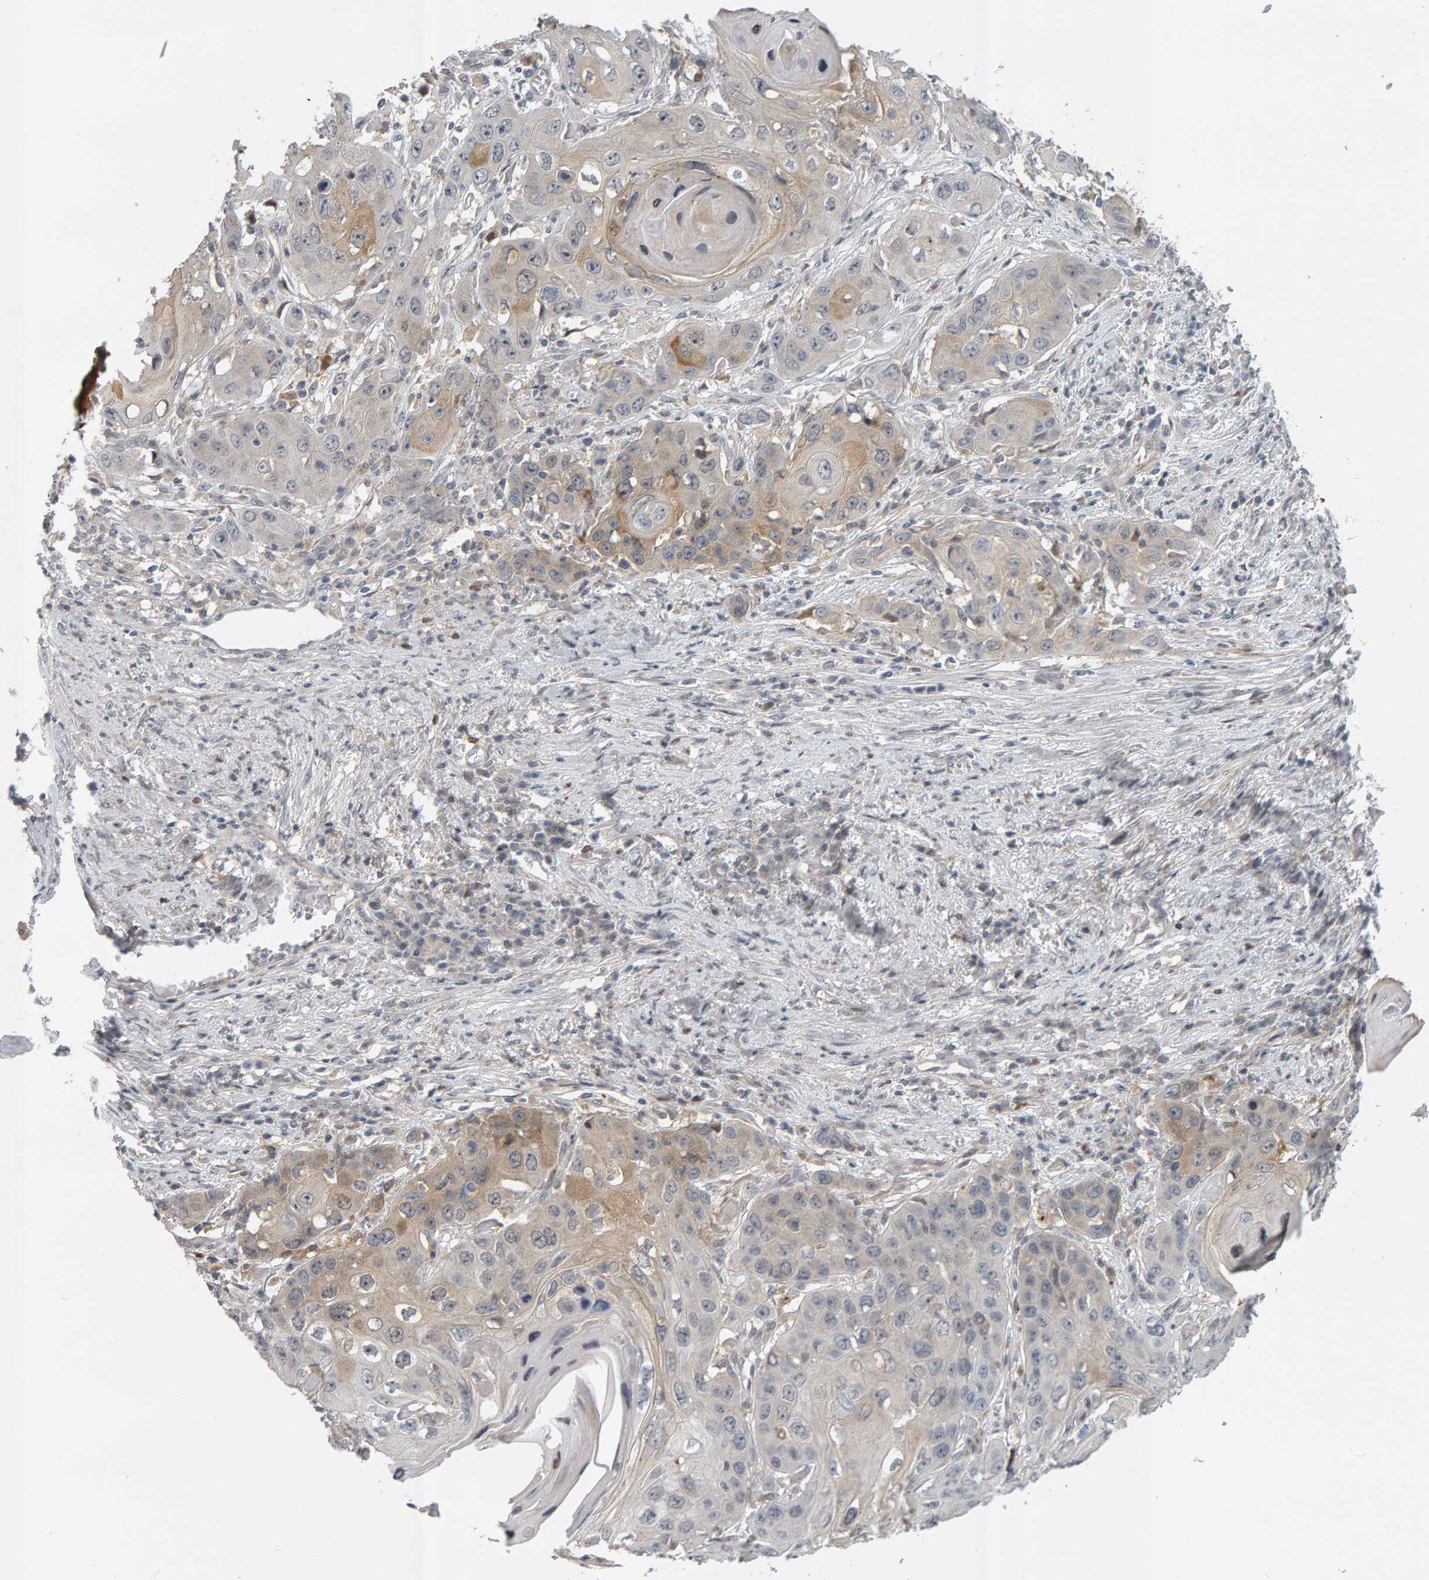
{"staining": {"intensity": "moderate", "quantity": "<25%", "location": "cytoplasmic/membranous"}, "tissue": "skin cancer", "cell_type": "Tumor cells", "image_type": "cancer", "snomed": [{"axis": "morphology", "description": "Squamous cell carcinoma, NOS"}, {"axis": "topography", "description": "Skin"}], "caption": "An IHC image of neoplastic tissue is shown. Protein staining in brown labels moderate cytoplasmic/membranous positivity in skin squamous cell carcinoma within tumor cells. (IHC, brightfield microscopy, high magnification).", "gene": "ZNF160", "patient": {"sex": "male", "age": 55}}